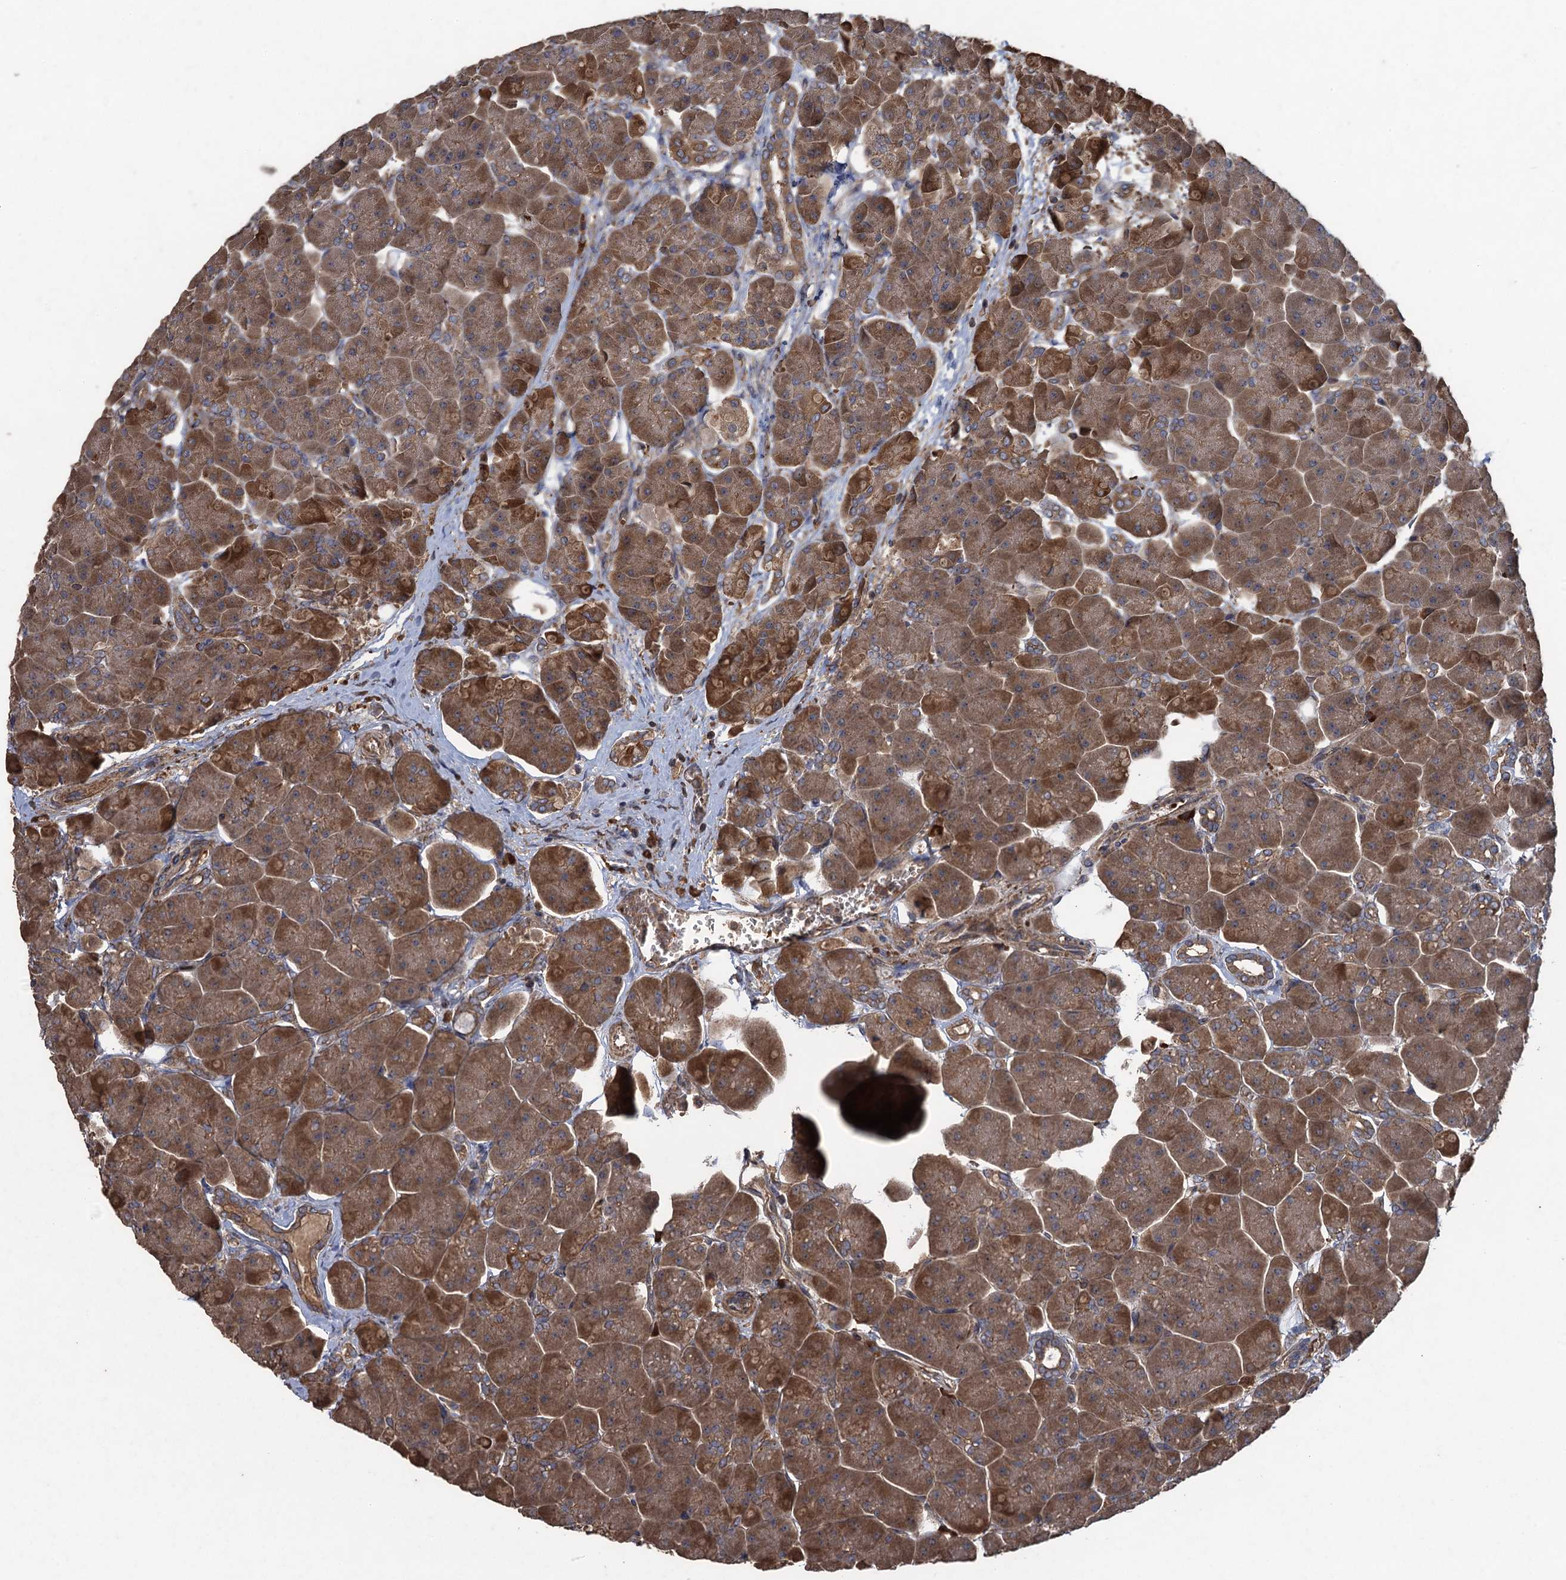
{"staining": {"intensity": "moderate", "quantity": ">75%", "location": "cytoplasmic/membranous"}, "tissue": "pancreas", "cell_type": "Exocrine glandular cells", "image_type": "normal", "snomed": [{"axis": "morphology", "description": "Normal tissue, NOS"}, {"axis": "topography", "description": "Pancreas"}], "caption": "Approximately >75% of exocrine glandular cells in normal human pancreas display moderate cytoplasmic/membranous protein staining as visualized by brown immunohistochemical staining.", "gene": "TXNDC11", "patient": {"sex": "male", "age": 66}}